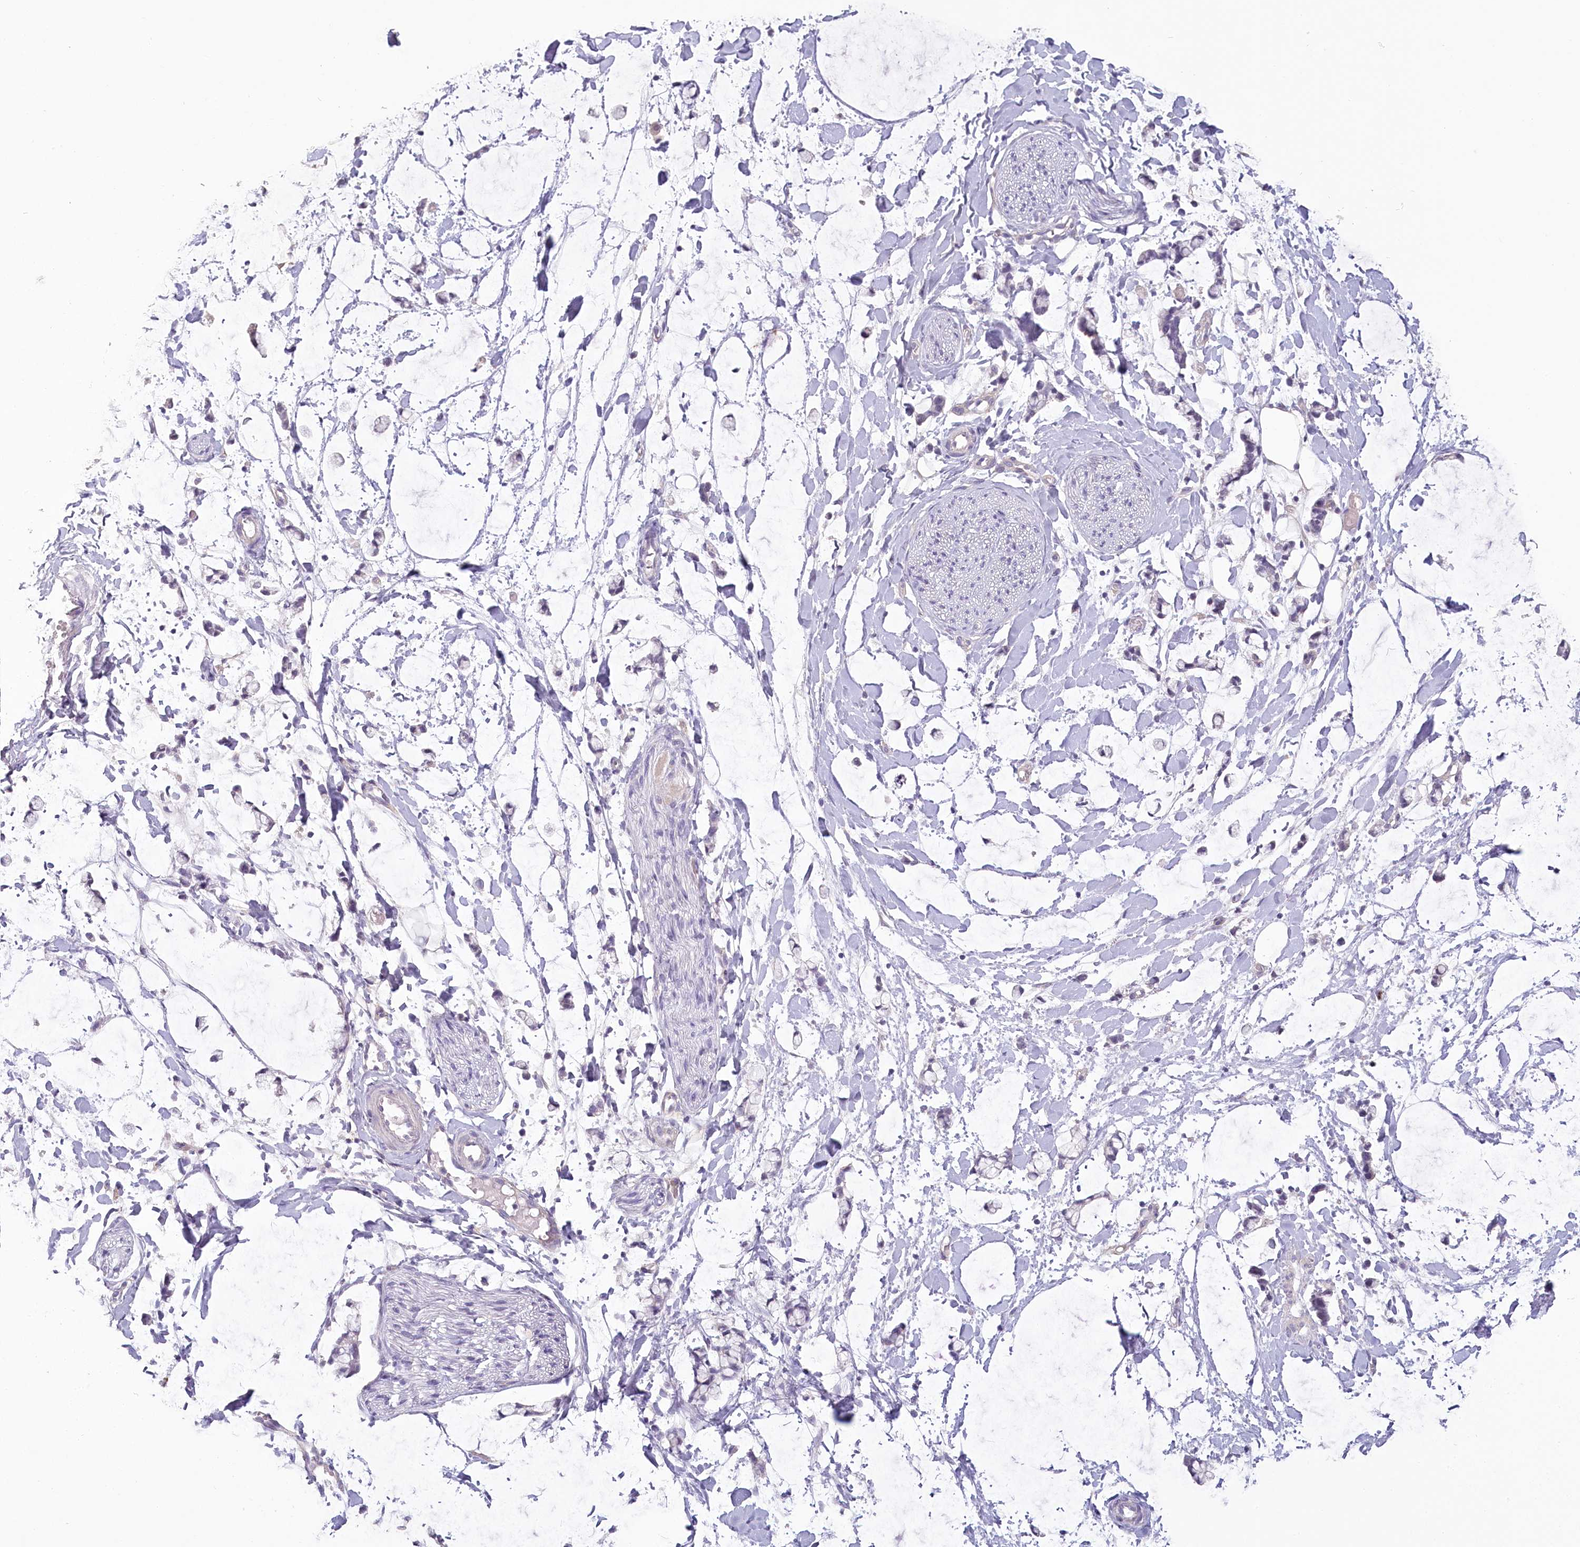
{"staining": {"intensity": "negative", "quantity": "none", "location": "none"}, "tissue": "adipose tissue", "cell_type": "Adipocytes", "image_type": "normal", "snomed": [{"axis": "morphology", "description": "Normal tissue, NOS"}, {"axis": "morphology", "description": "Adenocarcinoma, NOS"}, {"axis": "topography", "description": "Colon"}, {"axis": "topography", "description": "Peripheral nerve tissue"}], "caption": "The IHC image has no significant positivity in adipocytes of adipose tissue. (DAB IHC, high magnification).", "gene": "USP11", "patient": {"sex": "male", "age": 14}}